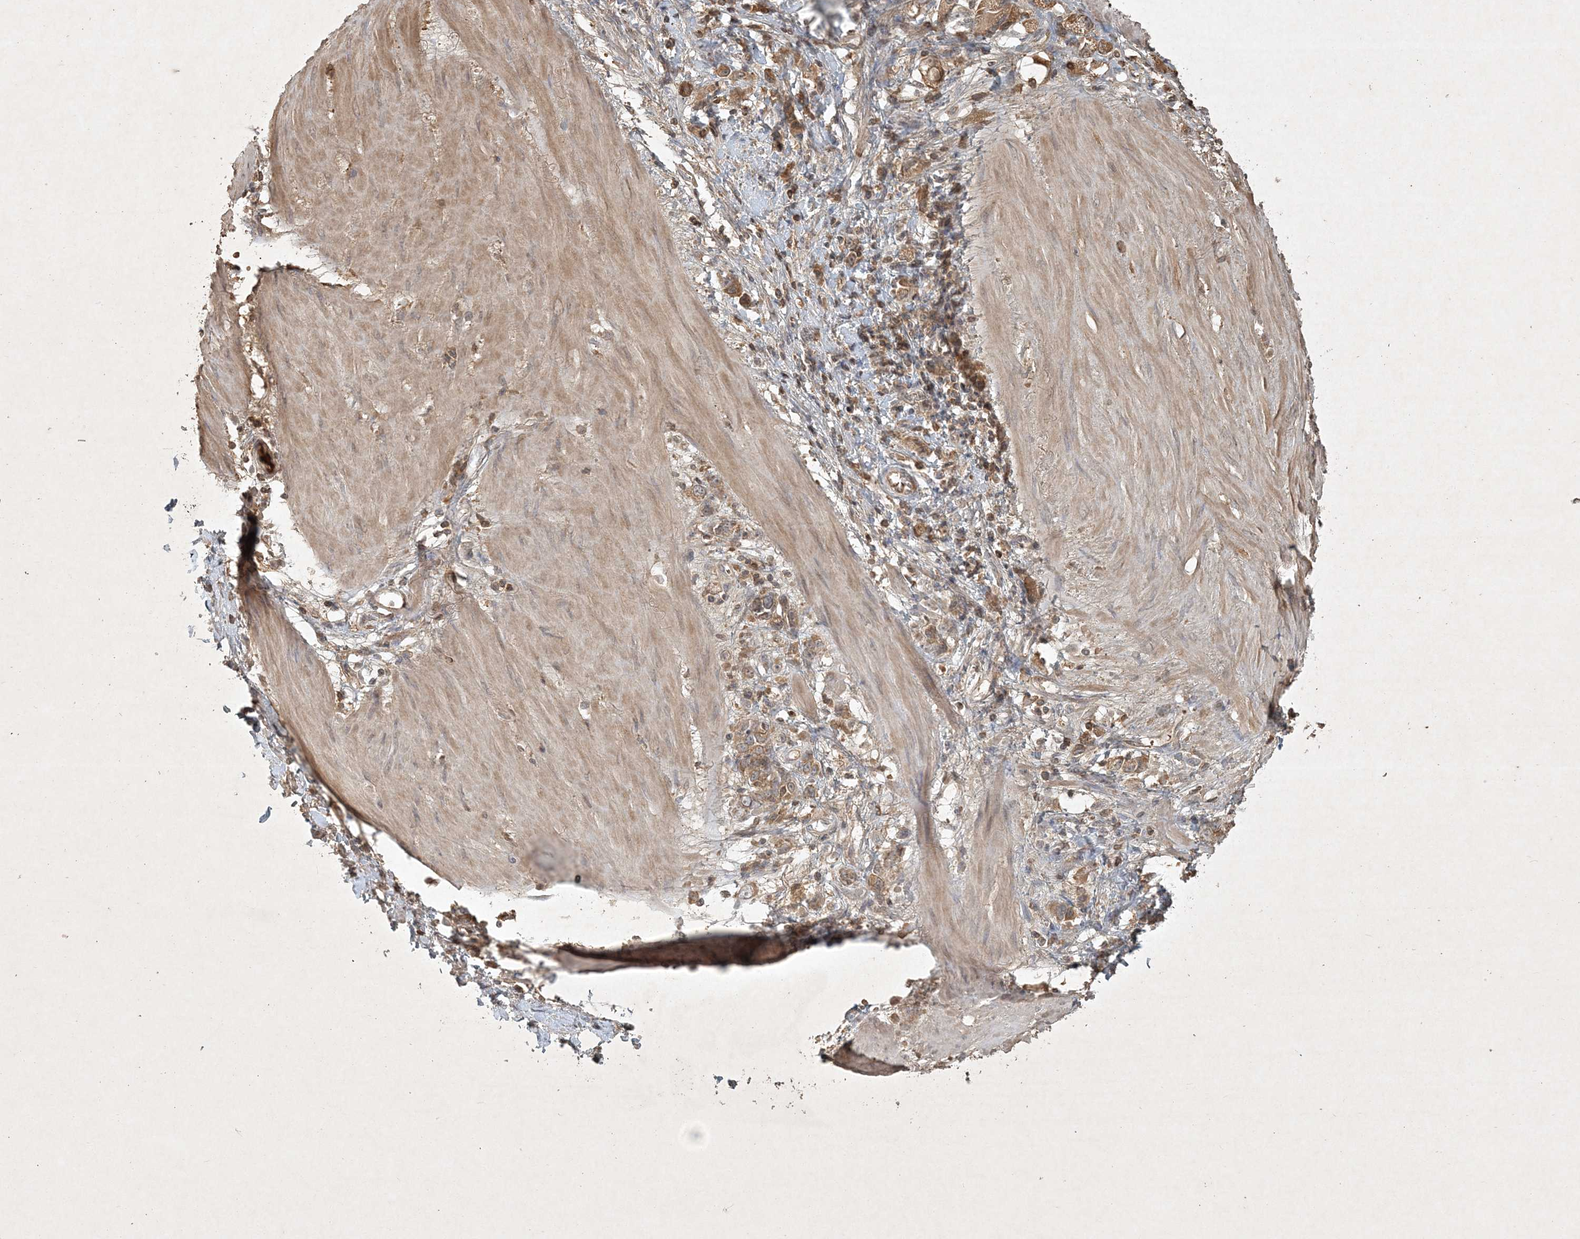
{"staining": {"intensity": "moderate", "quantity": ">75%", "location": "cytoplasmic/membranous"}, "tissue": "stomach cancer", "cell_type": "Tumor cells", "image_type": "cancer", "snomed": [{"axis": "morphology", "description": "Adenocarcinoma, NOS"}, {"axis": "topography", "description": "Stomach"}], "caption": "Immunohistochemistry (IHC) (DAB (3,3'-diaminobenzidine)) staining of human stomach cancer (adenocarcinoma) displays moderate cytoplasmic/membranous protein staining in about >75% of tumor cells.", "gene": "TNFAIP6", "patient": {"sex": "female", "age": 76}}